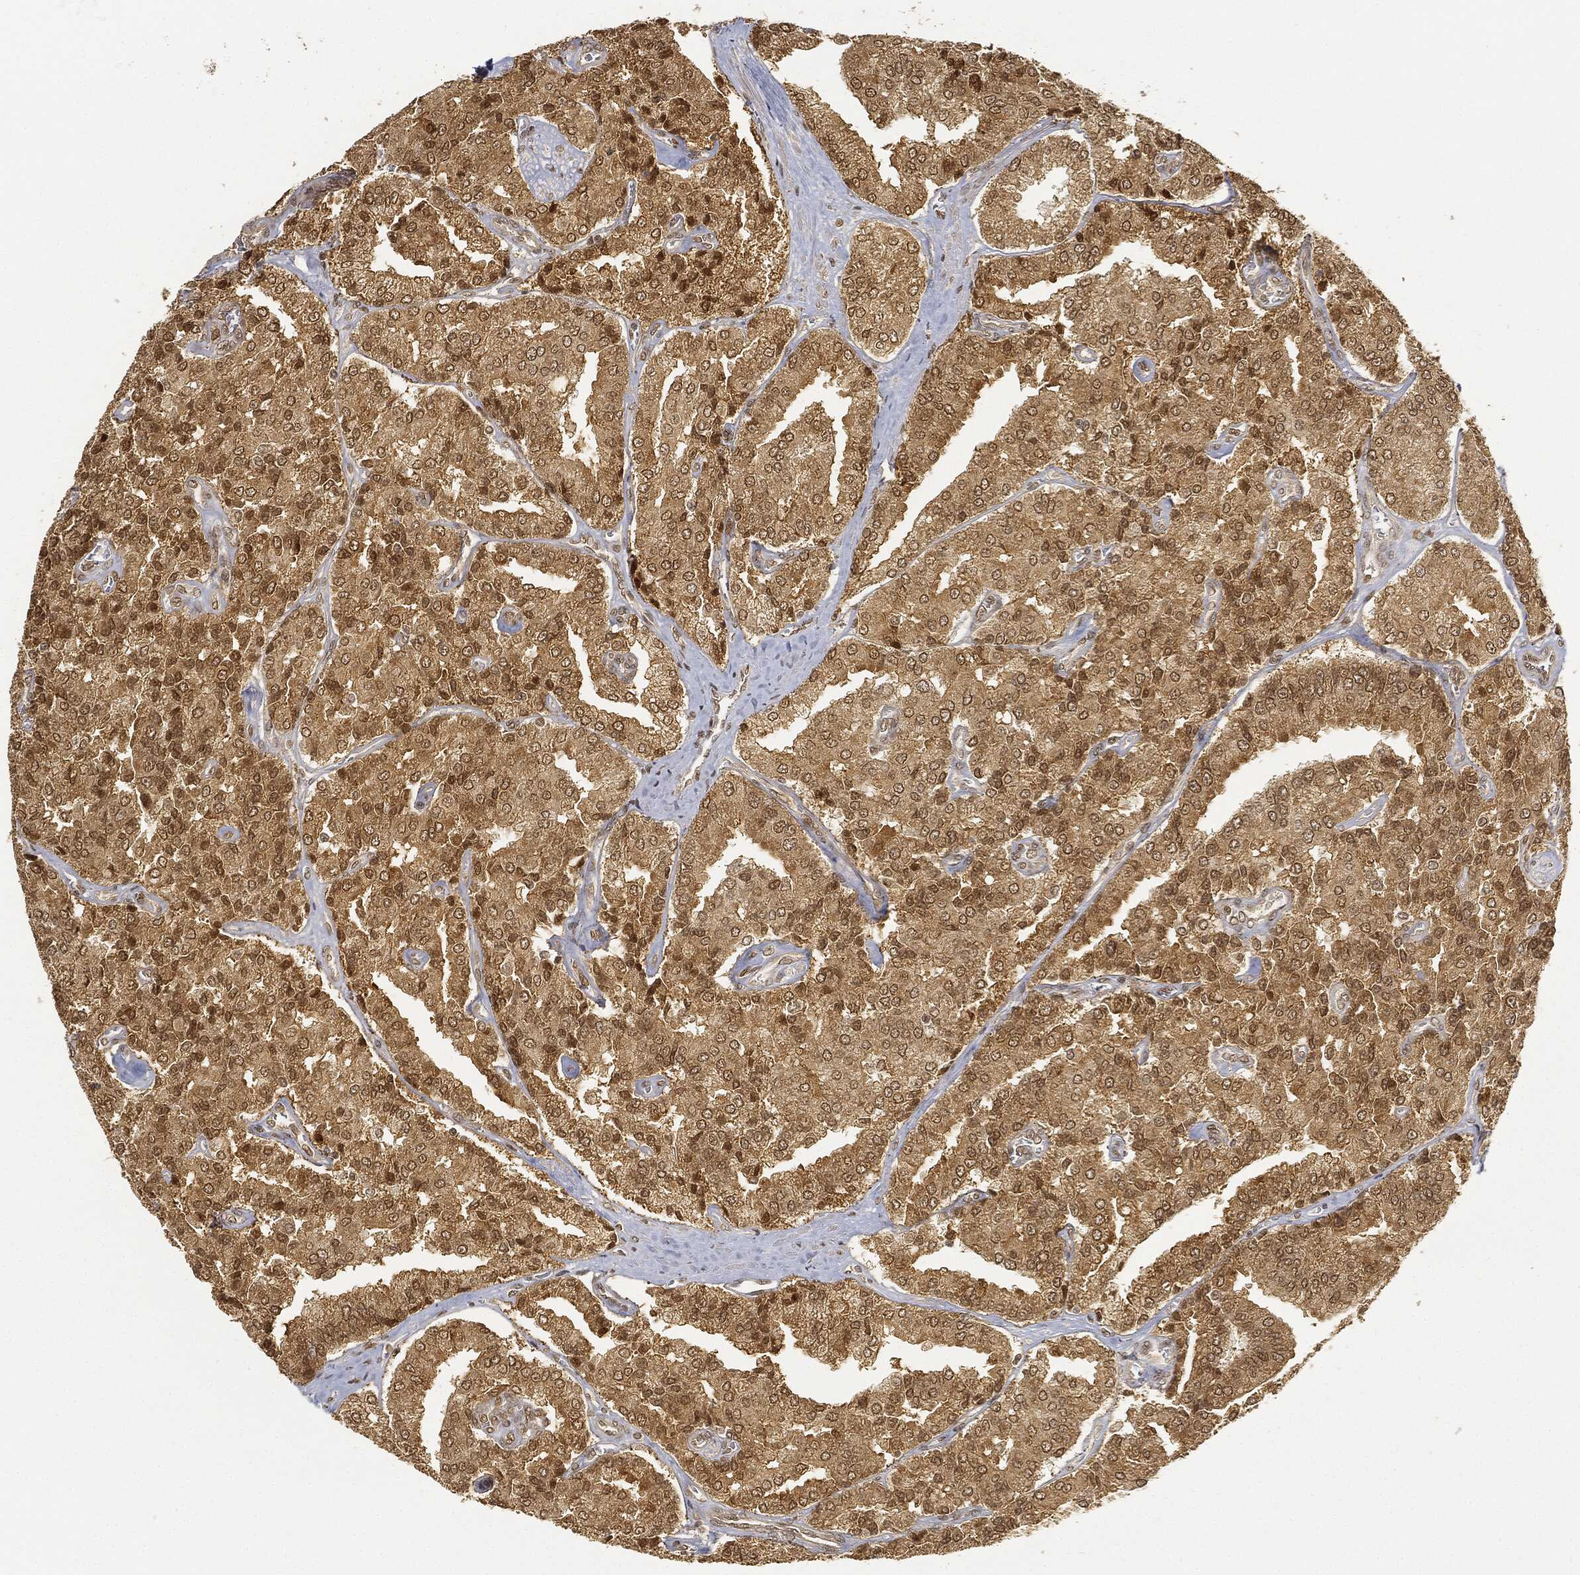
{"staining": {"intensity": "moderate", "quantity": "25%-75%", "location": "nuclear"}, "tissue": "prostate cancer", "cell_type": "Tumor cells", "image_type": "cancer", "snomed": [{"axis": "morphology", "description": "Adenocarcinoma, NOS"}, {"axis": "topography", "description": "Prostate and seminal vesicle, NOS"}, {"axis": "topography", "description": "Prostate"}], "caption": "Immunohistochemical staining of prostate cancer reveals moderate nuclear protein positivity in approximately 25%-75% of tumor cells.", "gene": "CIB1", "patient": {"sex": "male", "age": 67}}